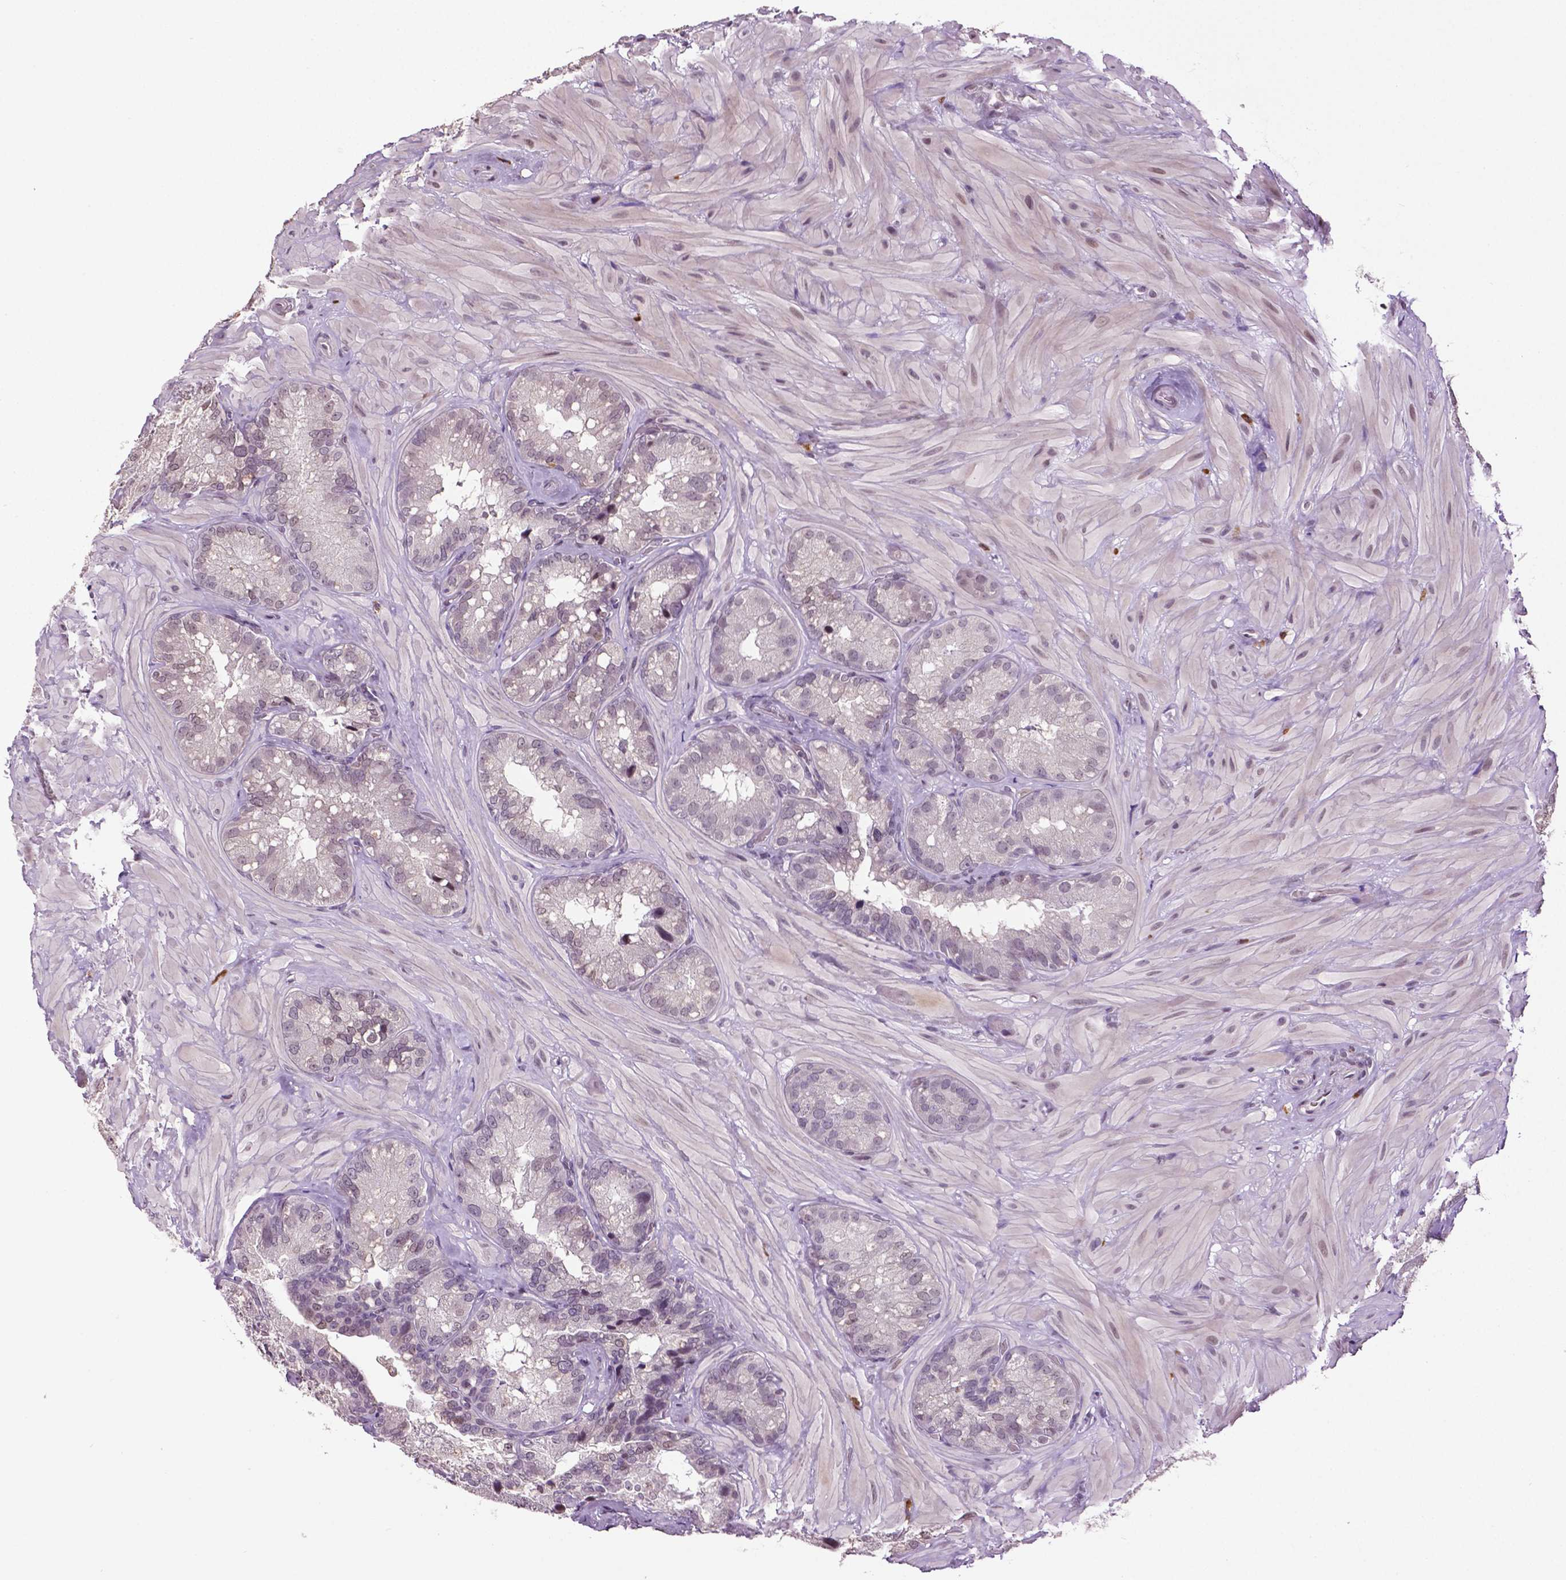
{"staining": {"intensity": "moderate", "quantity": "25%-75%", "location": "nuclear"}, "tissue": "seminal vesicle", "cell_type": "Glandular cells", "image_type": "normal", "snomed": [{"axis": "morphology", "description": "Normal tissue, NOS"}, {"axis": "topography", "description": "Seminal veicle"}], "caption": "Protein expression analysis of unremarkable seminal vesicle exhibits moderate nuclear expression in approximately 25%-75% of glandular cells. (DAB (3,3'-diaminobenzidine) IHC with brightfield microscopy, high magnification).", "gene": "DLX5", "patient": {"sex": "male", "age": 60}}